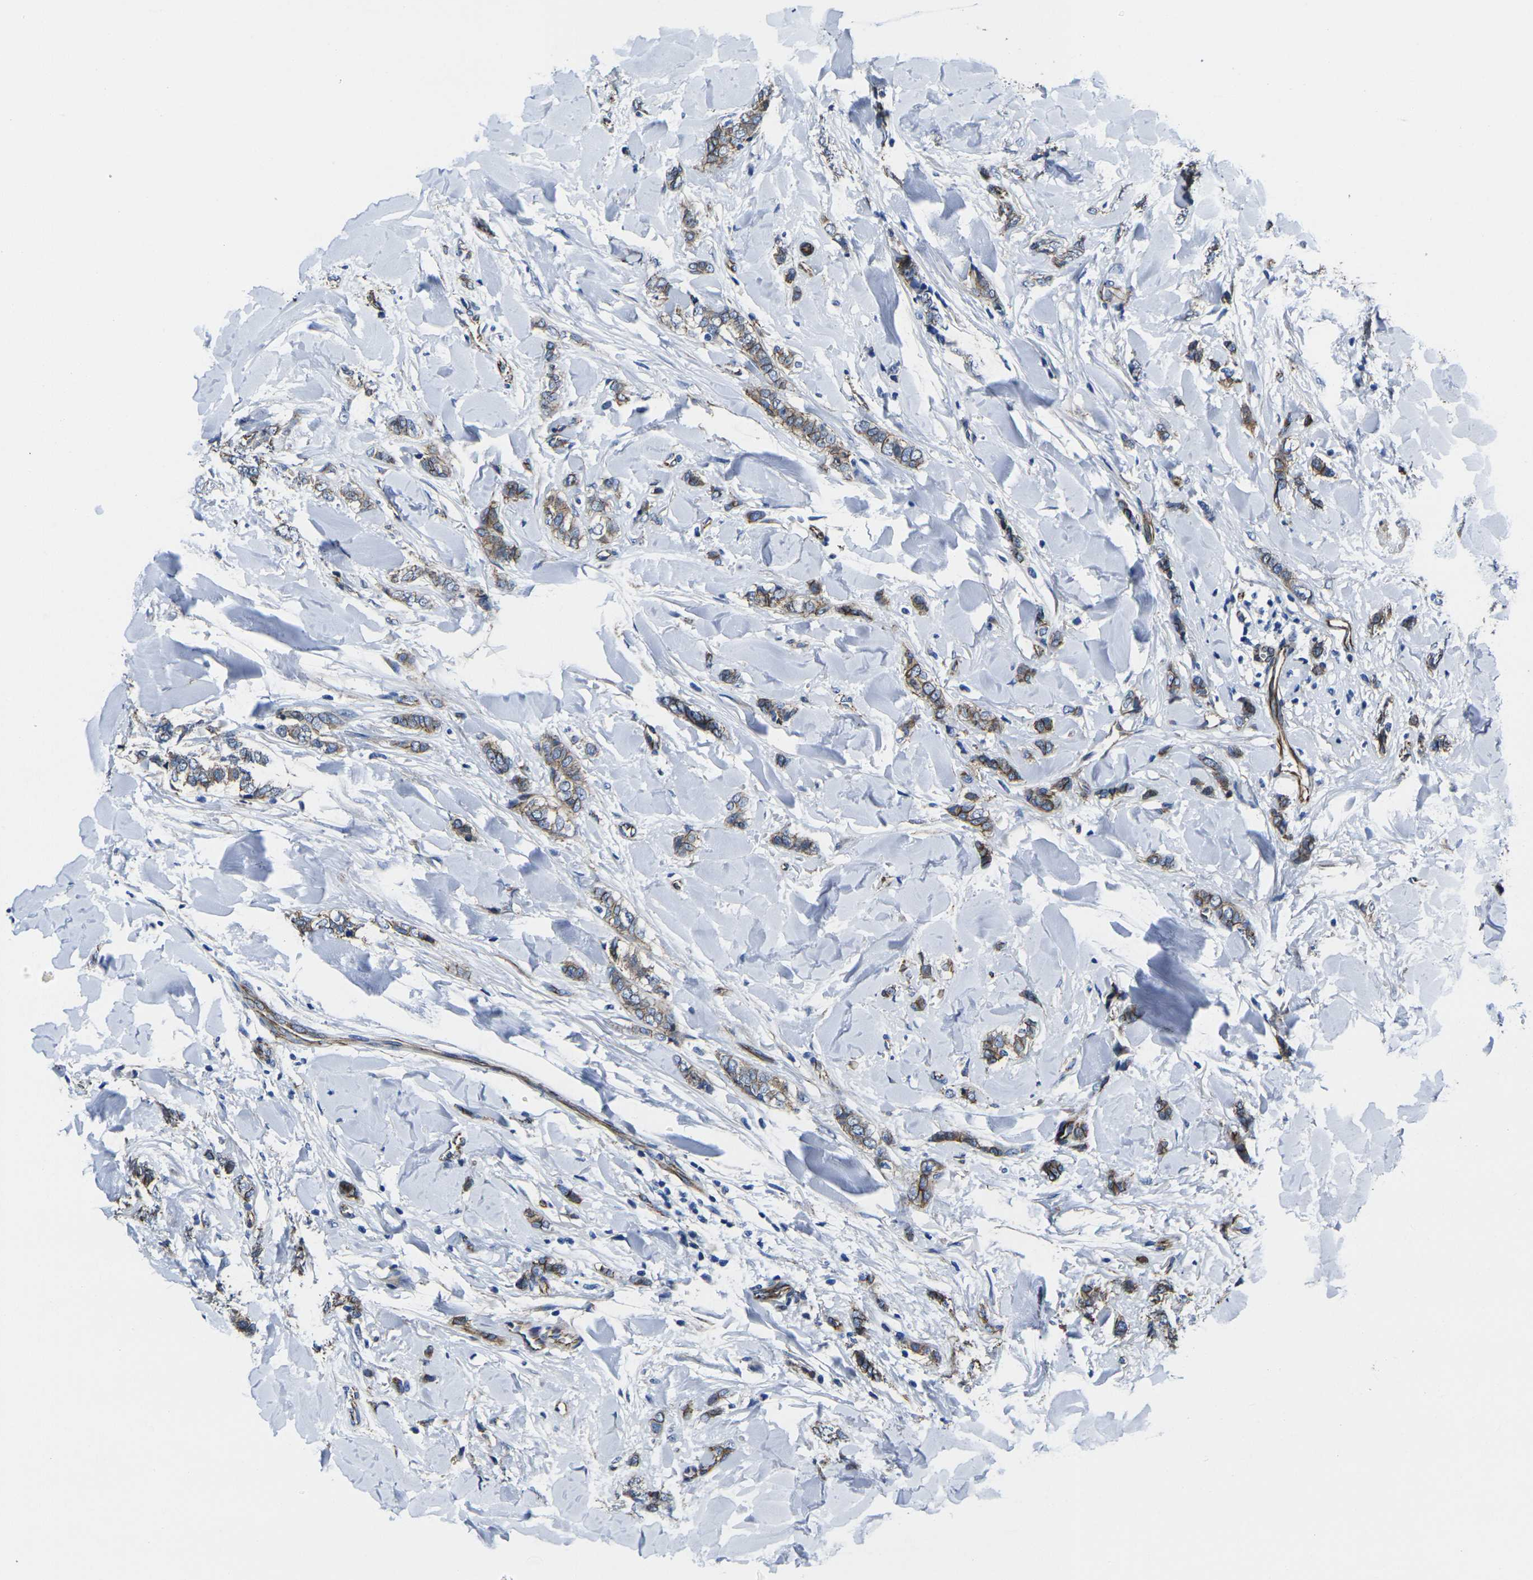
{"staining": {"intensity": "moderate", "quantity": ">75%", "location": "cytoplasmic/membranous"}, "tissue": "breast cancer", "cell_type": "Tumor cells", "image_type": "cancer", "snomed": [{"axis": "morphology", "description": "Lobular carcinoma"}, {"axis": "topography", "description": "Breast"}], "caption": "The immunohistochemical stain highlights moderate cytoplasmic/membranous positivity in tumor cells of breast cancer (lobular carcinoma) tissue.", "gene": "NUMB", "patient": {"sex": "female", "age": 51}}